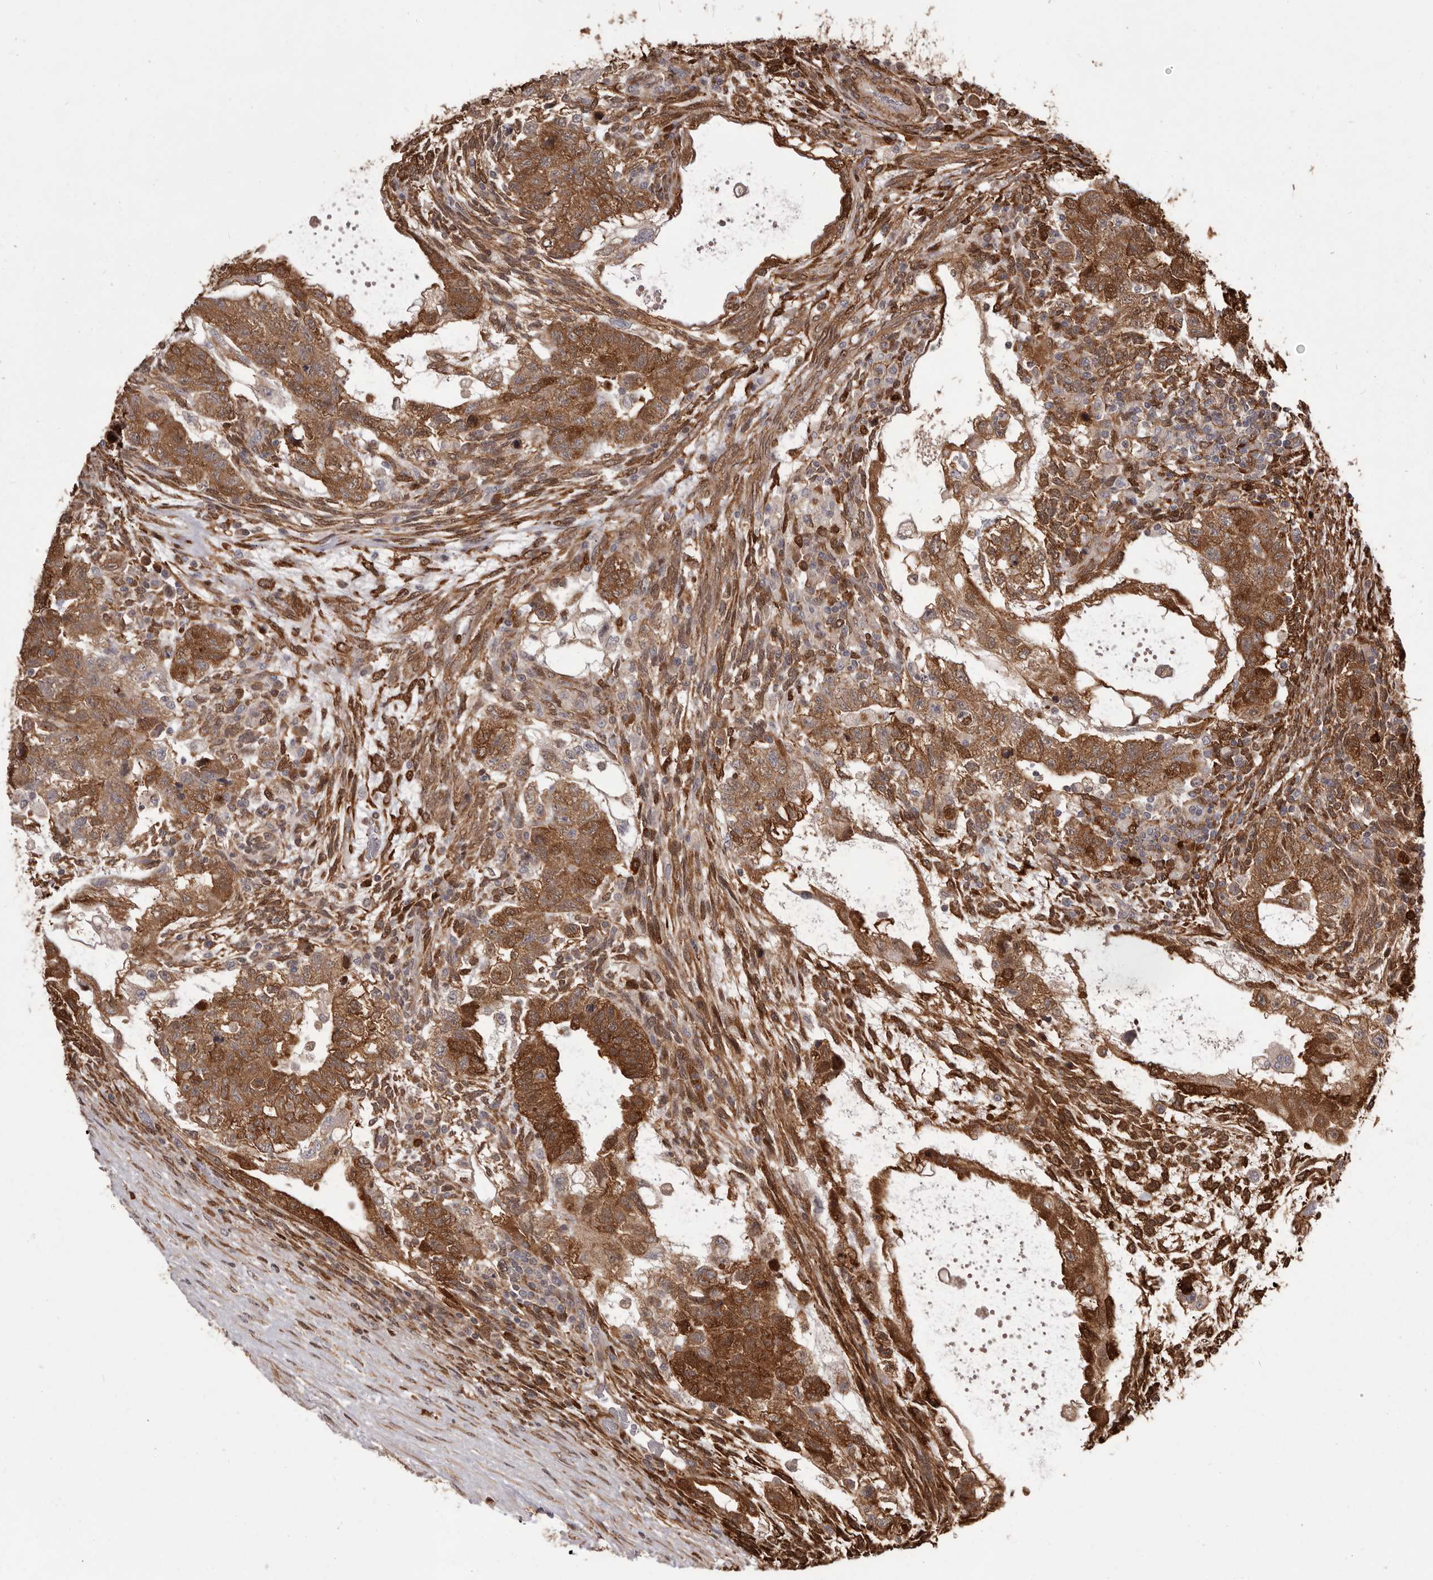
{"staining": {"intensity": "strong", "quantity": ">75%", "location": "cytoplasmic/membranous"}, "tissue": "testis cancer", "cell_type": "Tumor cells", "image_type": "cancer", "snomed": [{"axis": "morphology", "description": "Normal tissue, NOS"}, {"axis": "morphology", "description": "Carcinoma, Embryonal, NOS"}, {"axis": "topography", "description": "Testis"}], "caption": "Protein expression analysis of human testis cancer (embryonal carcinoma) reveals strong cytoplasmic/membranous expression in about >75% of tumor cells.", "gene": "GFOD1", "patient": {"sex": "male", "age": 36}}